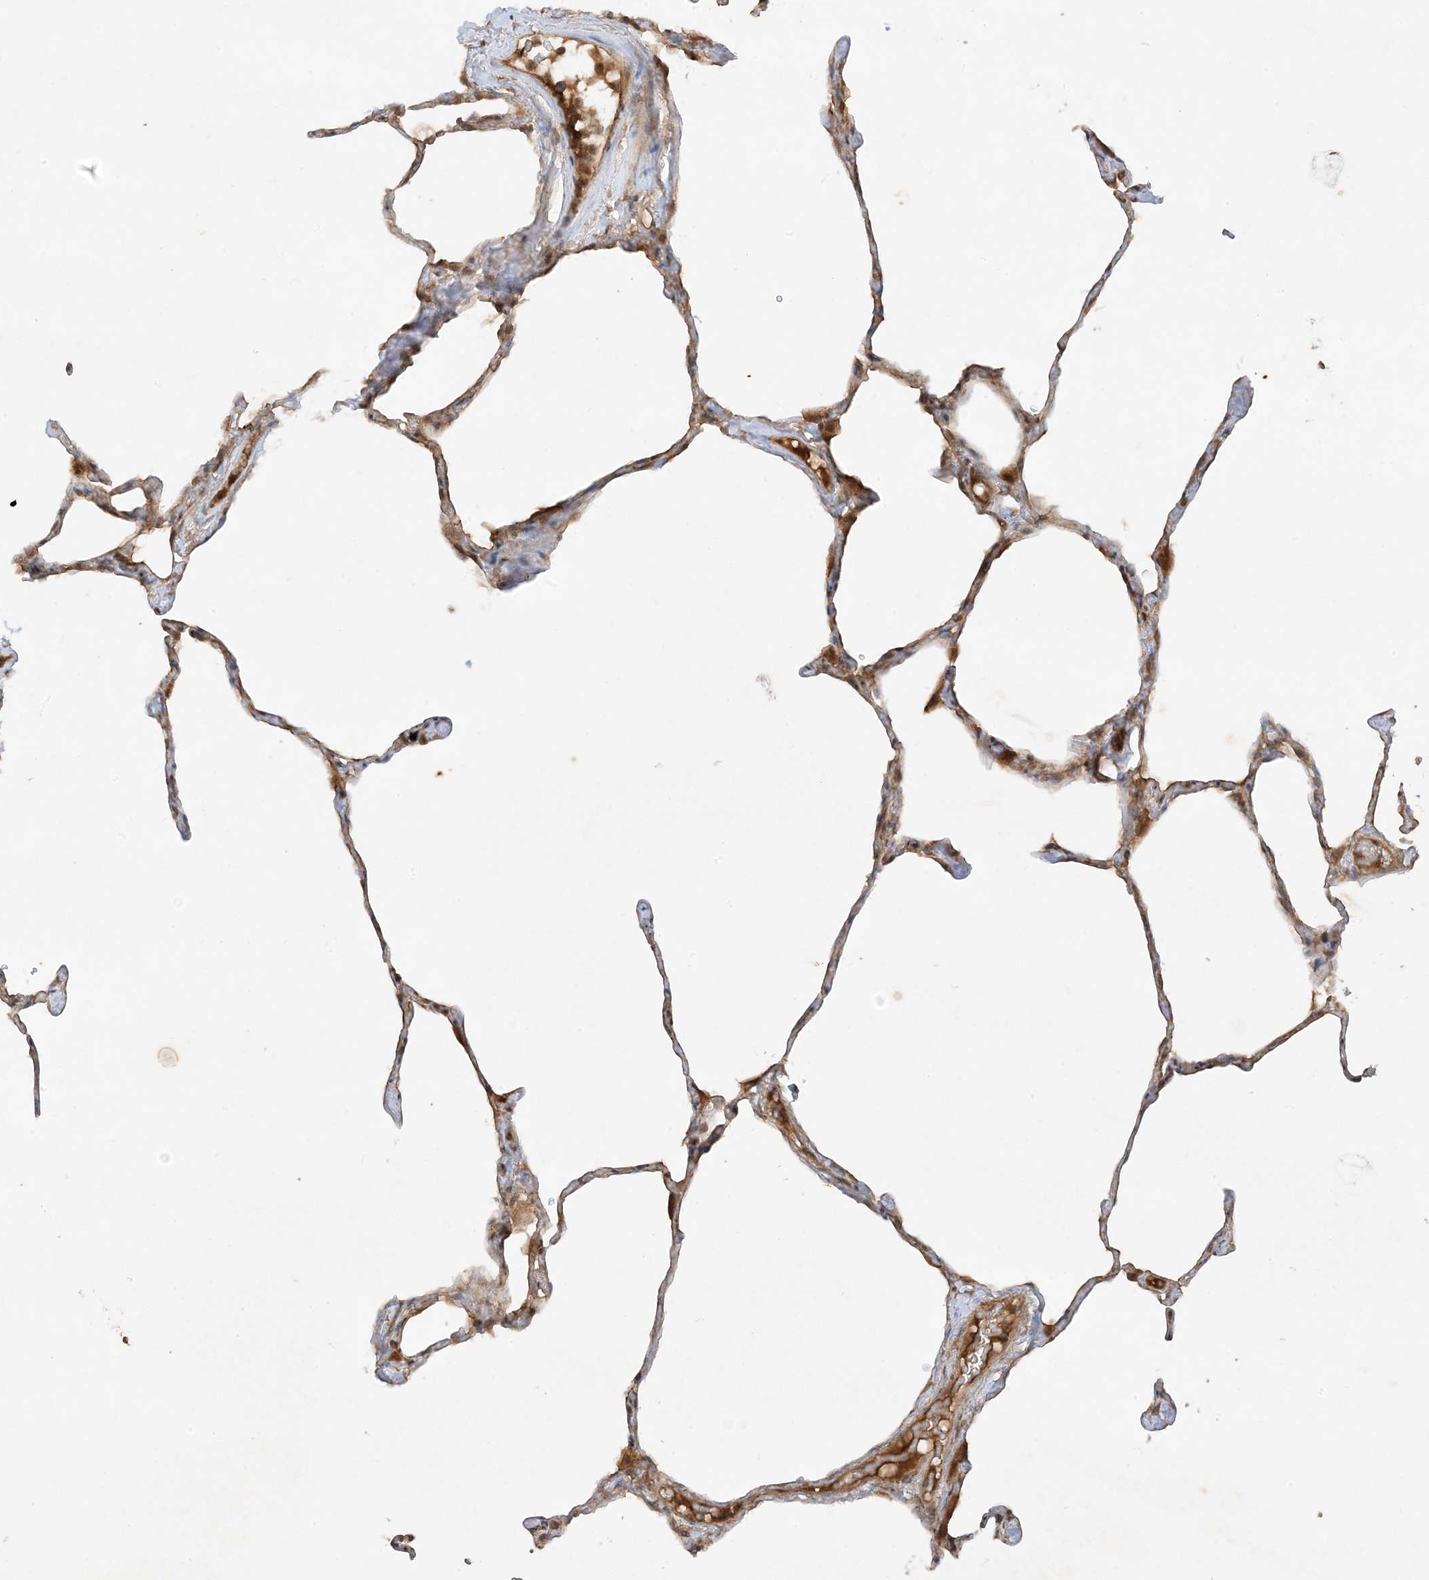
{"staining": {"intensity": "moderate", "quantity": "25%-75%", "location": "cytoplasmic/membranous"}, "tissue": "lung", "cell_type": "Alveolar cells", "image_type": "normal", "snomed": [{"axis": "morphology", "description": "Normal tissue, NOS"}, {"axis": "topography", "description": "Lung"}], "caption": "Immunohistochemical staining of benign human lung reveals moderate cytoplasmic/membranous protein positivity in approximately 25%-75% of alveolar cells. (Brightfield microscopy of DAB IHC at high magnification).", "gene": "XRN1", "patient": {"sex": "male", "age": 65}}